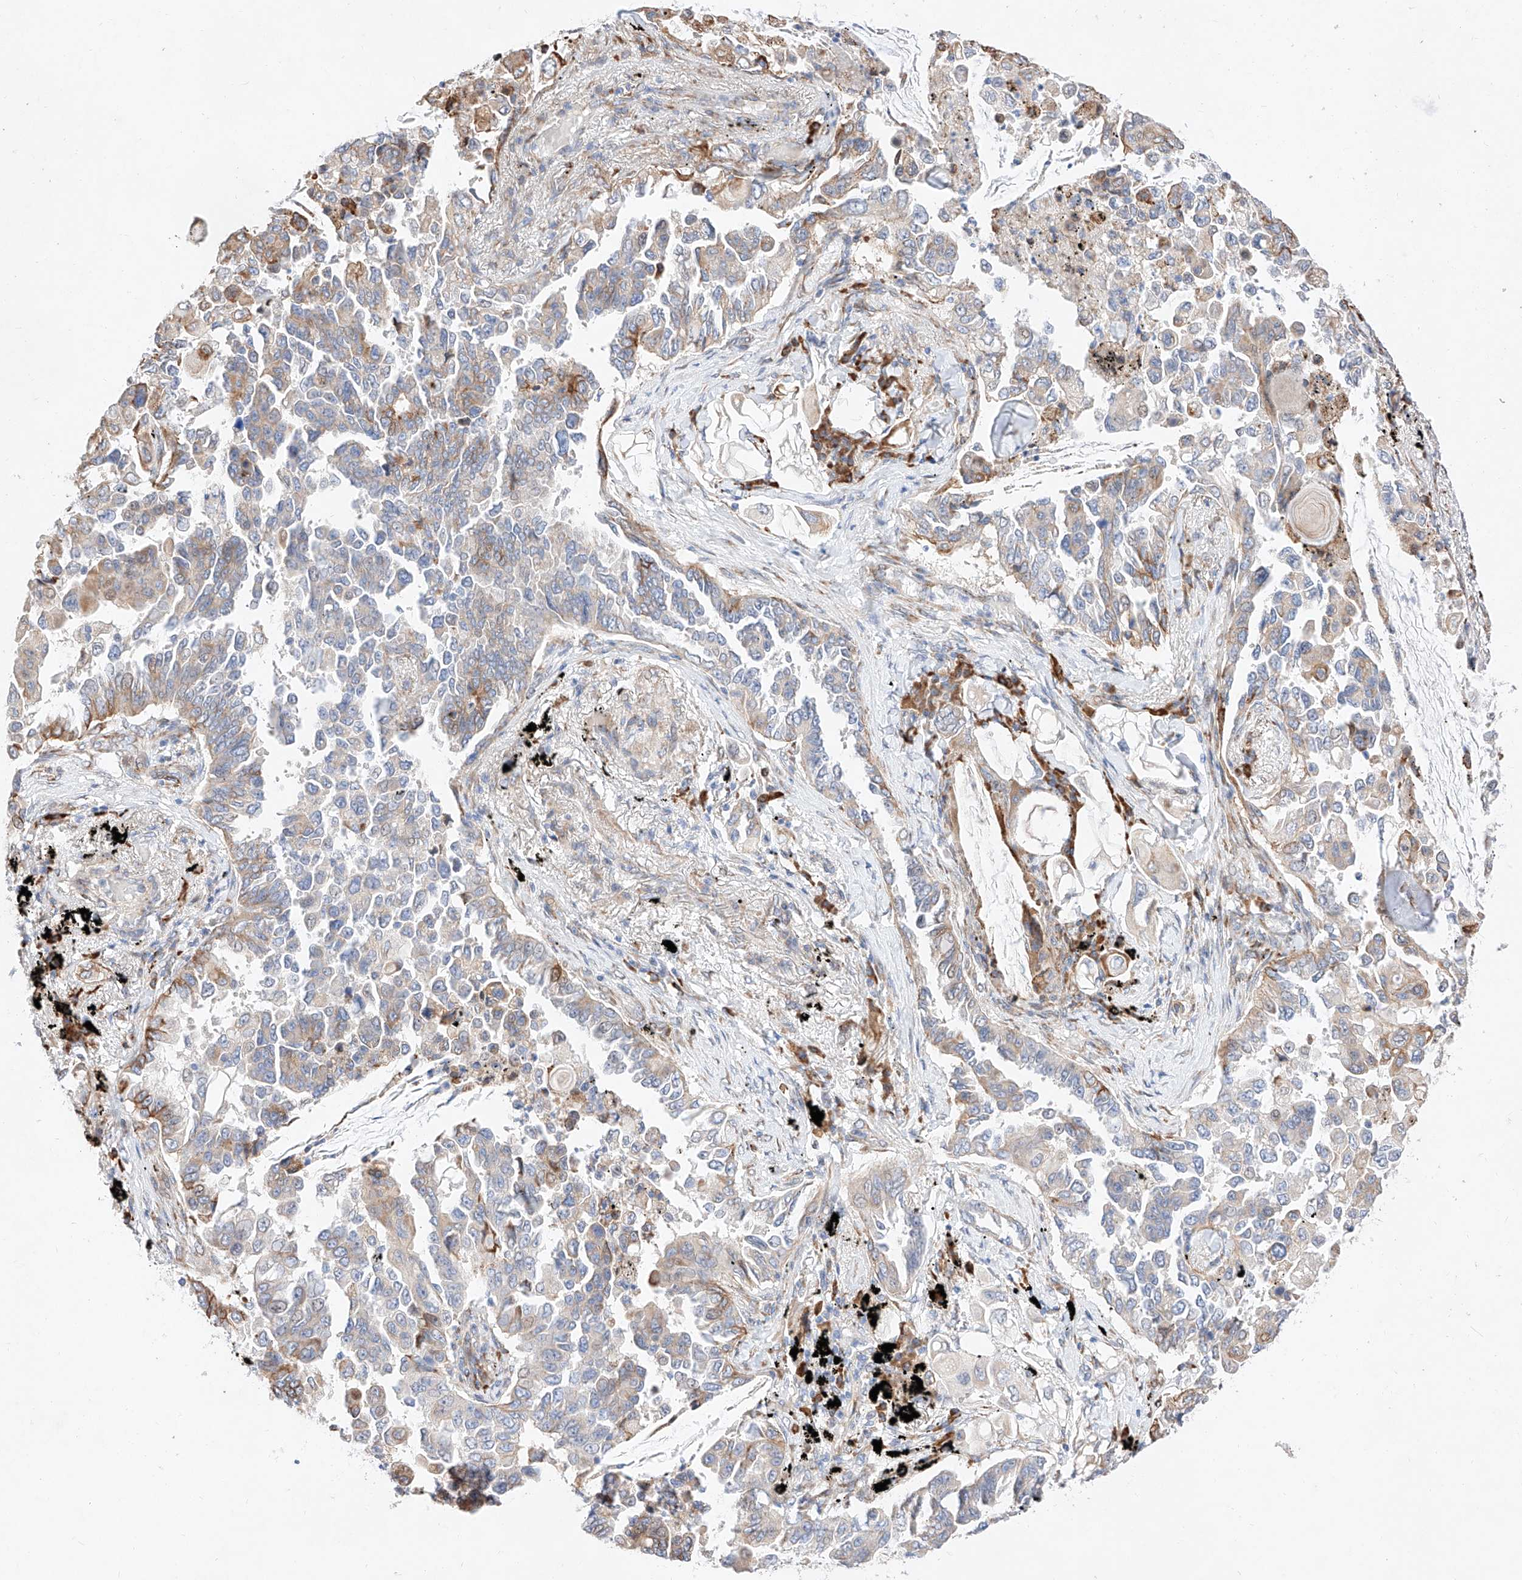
{"staining": {"intensity": "weak", "quantity": "25%-75%", "location": "cytoplasmic/membranous"}, "tissue": "lung cancer", "cell_type": "Tumor cells", "image_type": "cancer", "snomed": [{"axis": "morphology", "description": "Adenocarcinoma, NOS"}, {"axis": "topography", "description": "Lung"}], "caption": "Weak cytoplasmic/membranous protein staining is appreciated in about 25%-75% of tumor cells in lung cancer.", "gene": "ATP9B", "patient": {"sex": "female", "age": 67}}